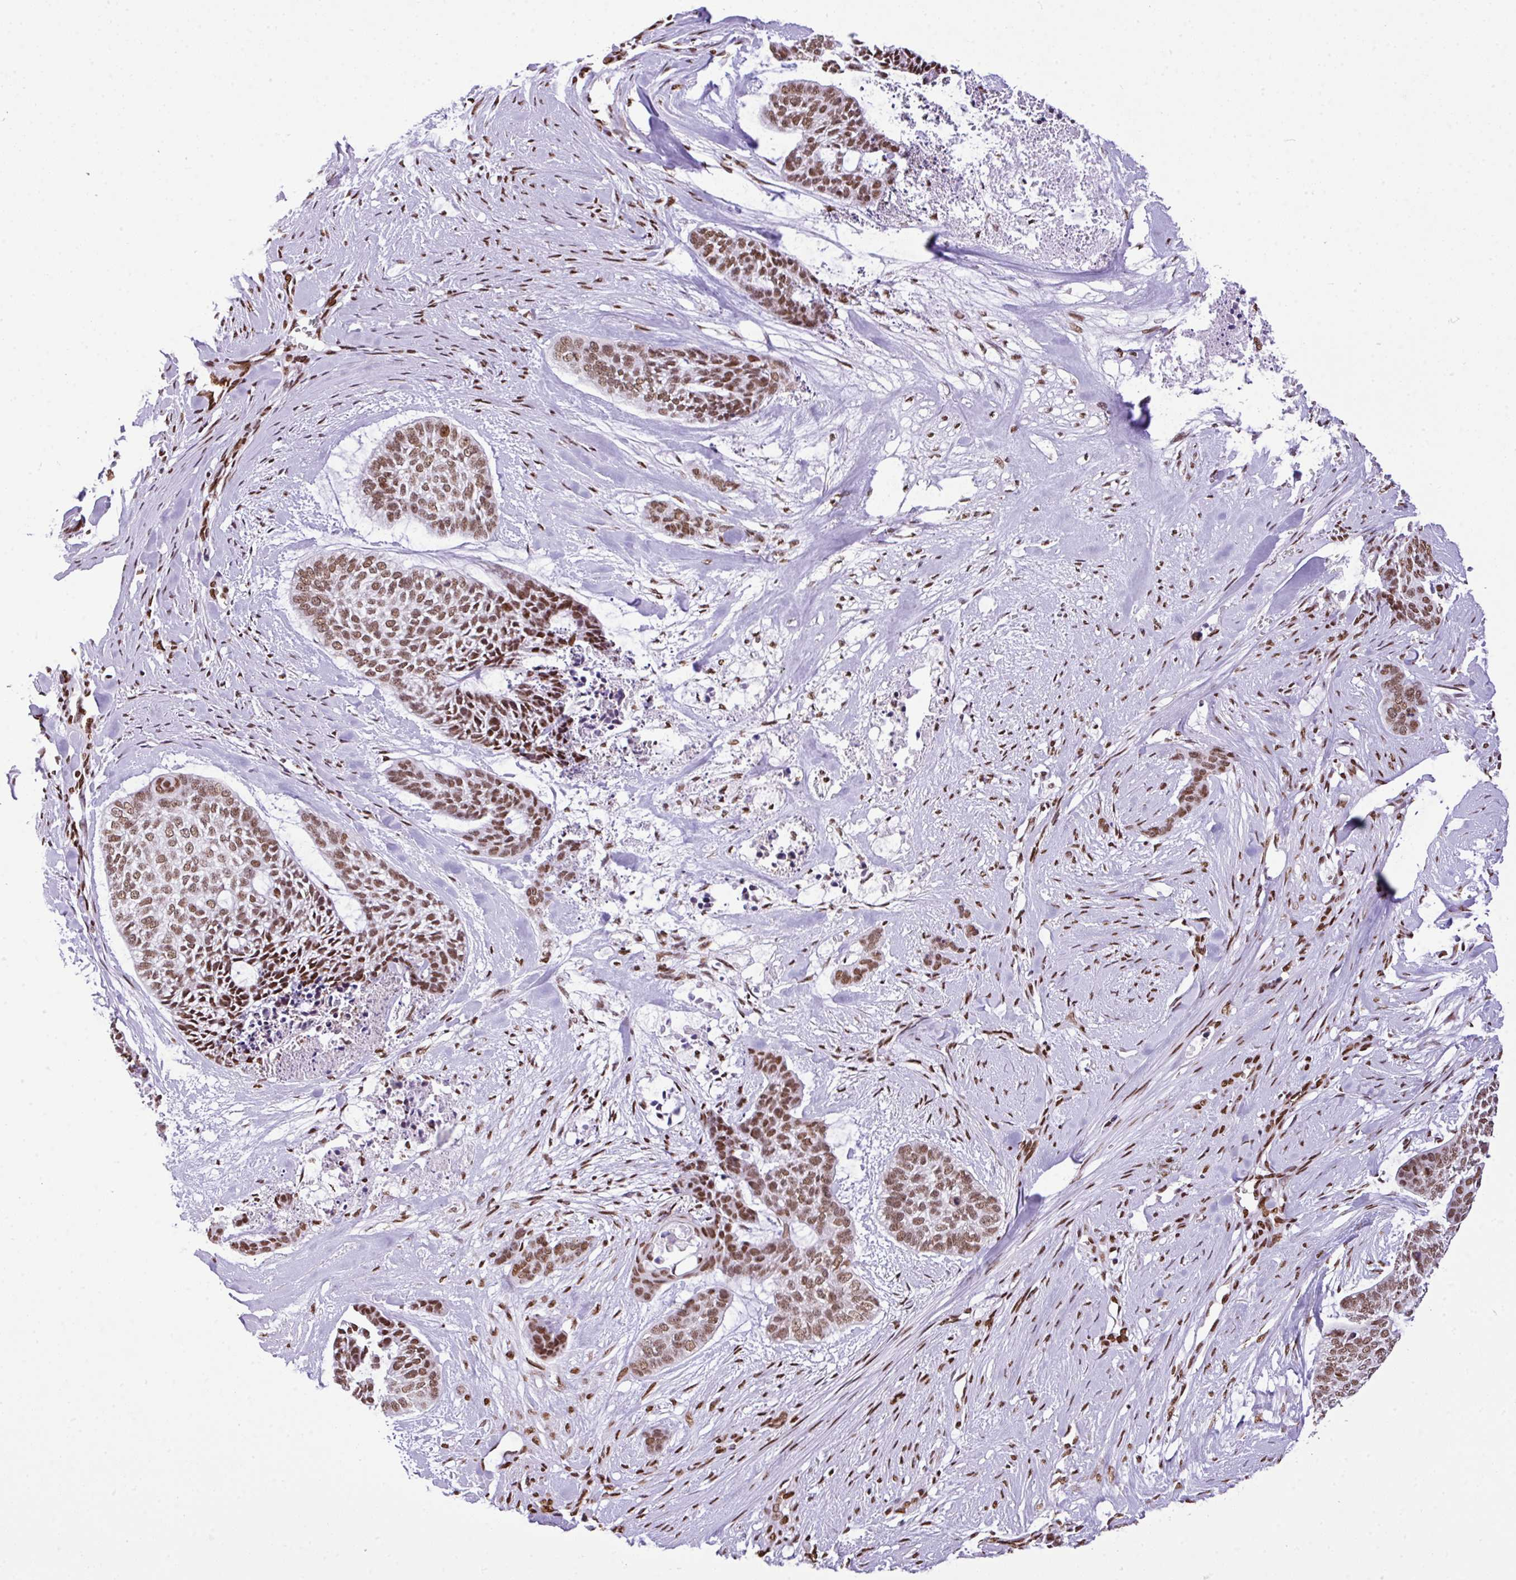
{"staining": {"intensity": "moderate", "quantity": ">75%", "location": "nuclear"}, "tissue": "skin cancer", "cell_type": "Tumor cells", "image_type": "cancer", "snomed": [{"axis": "morphology", "description": "Basal cell carcinoma"}, {"axis": "topography", "description": "Skin"}], "caption": "Skin basal cell carcinoma stained with a protein marker exhibits moderate staining in tumor cells.", "gene": "RARG", "patient": {"sex": "female", "age": 64}}